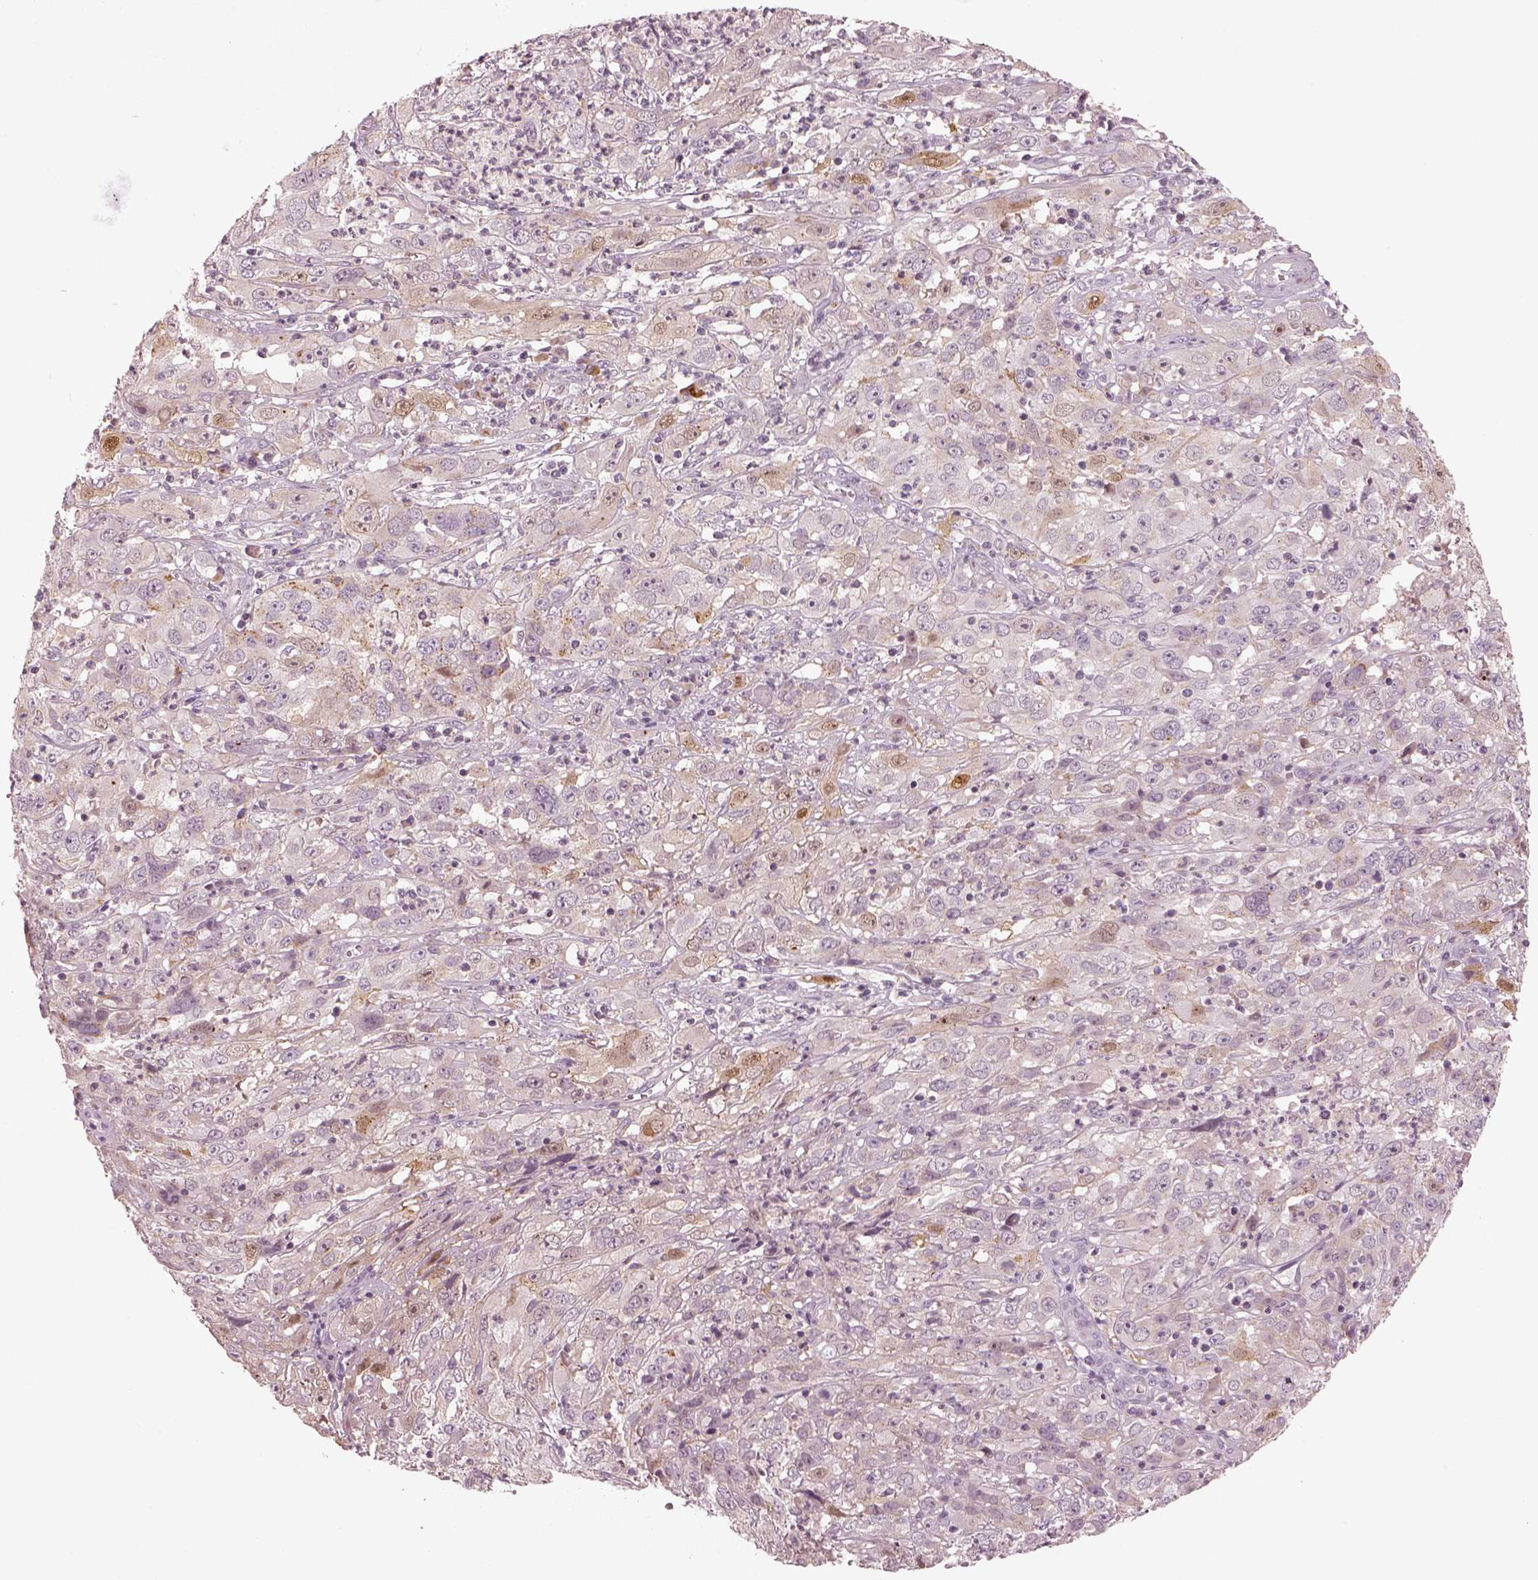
{"staining": {"intensity": "negative", "quantity": "none", "location": "none"}, "tissue": "cervical cancer", "cell_type": "Tumor cells", "image_type": "cancer", "snomed": [{"axis": "morphology", "description": "Squamous cell carcinoma, NOS"}, {"axis": "topography", "description": "Cervix"}], "caption": "The immunohistochemistry (IHC) photomicrograph has no significant expression in tumor cells of cervical cancer tissue.", "gene": "SDCBP2", "patient": {"sex": "female", "age": 32}}